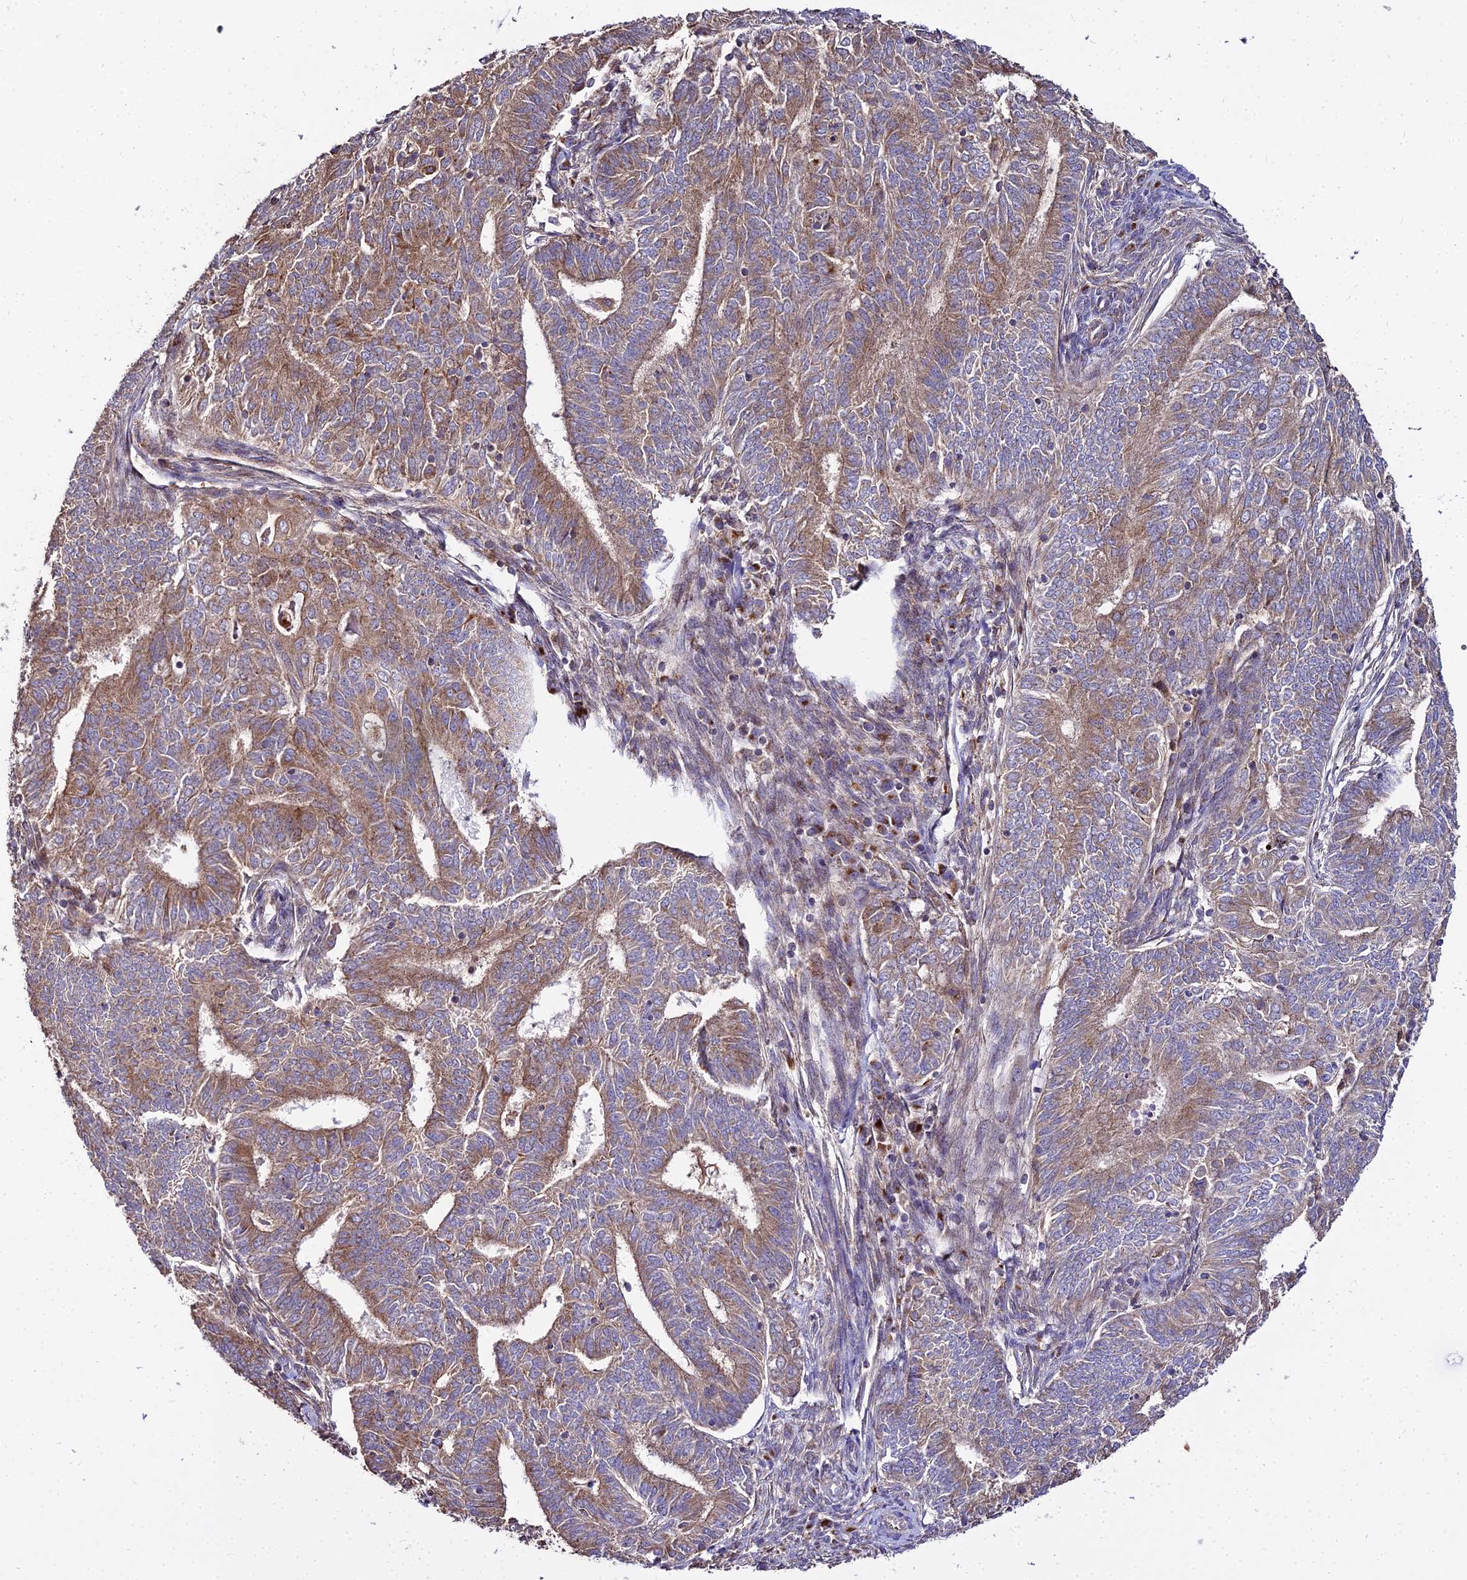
{"staining": {"intensity": "moderate", "quantity": "25%-75%", "location": "cytoplasmic/membranous"}, "tissue": "endometrial cancer", "cell_type": "Tumor cells", "image_type": "cancer", "snomed": [{"axis": "morphology", "description": "Adenocarcinoma, NOS"}, {"axis": "topography", "description": "Endometrium"}], "caption": "Human endometrial adenocarcinoma stained for a protein (brown) displays moderate cytoplasmic/membranous positive staining in approximately 25%-75% of tumor cells.", "gene": "PEX19", "patient": {"sex": "female", "age": 62}}